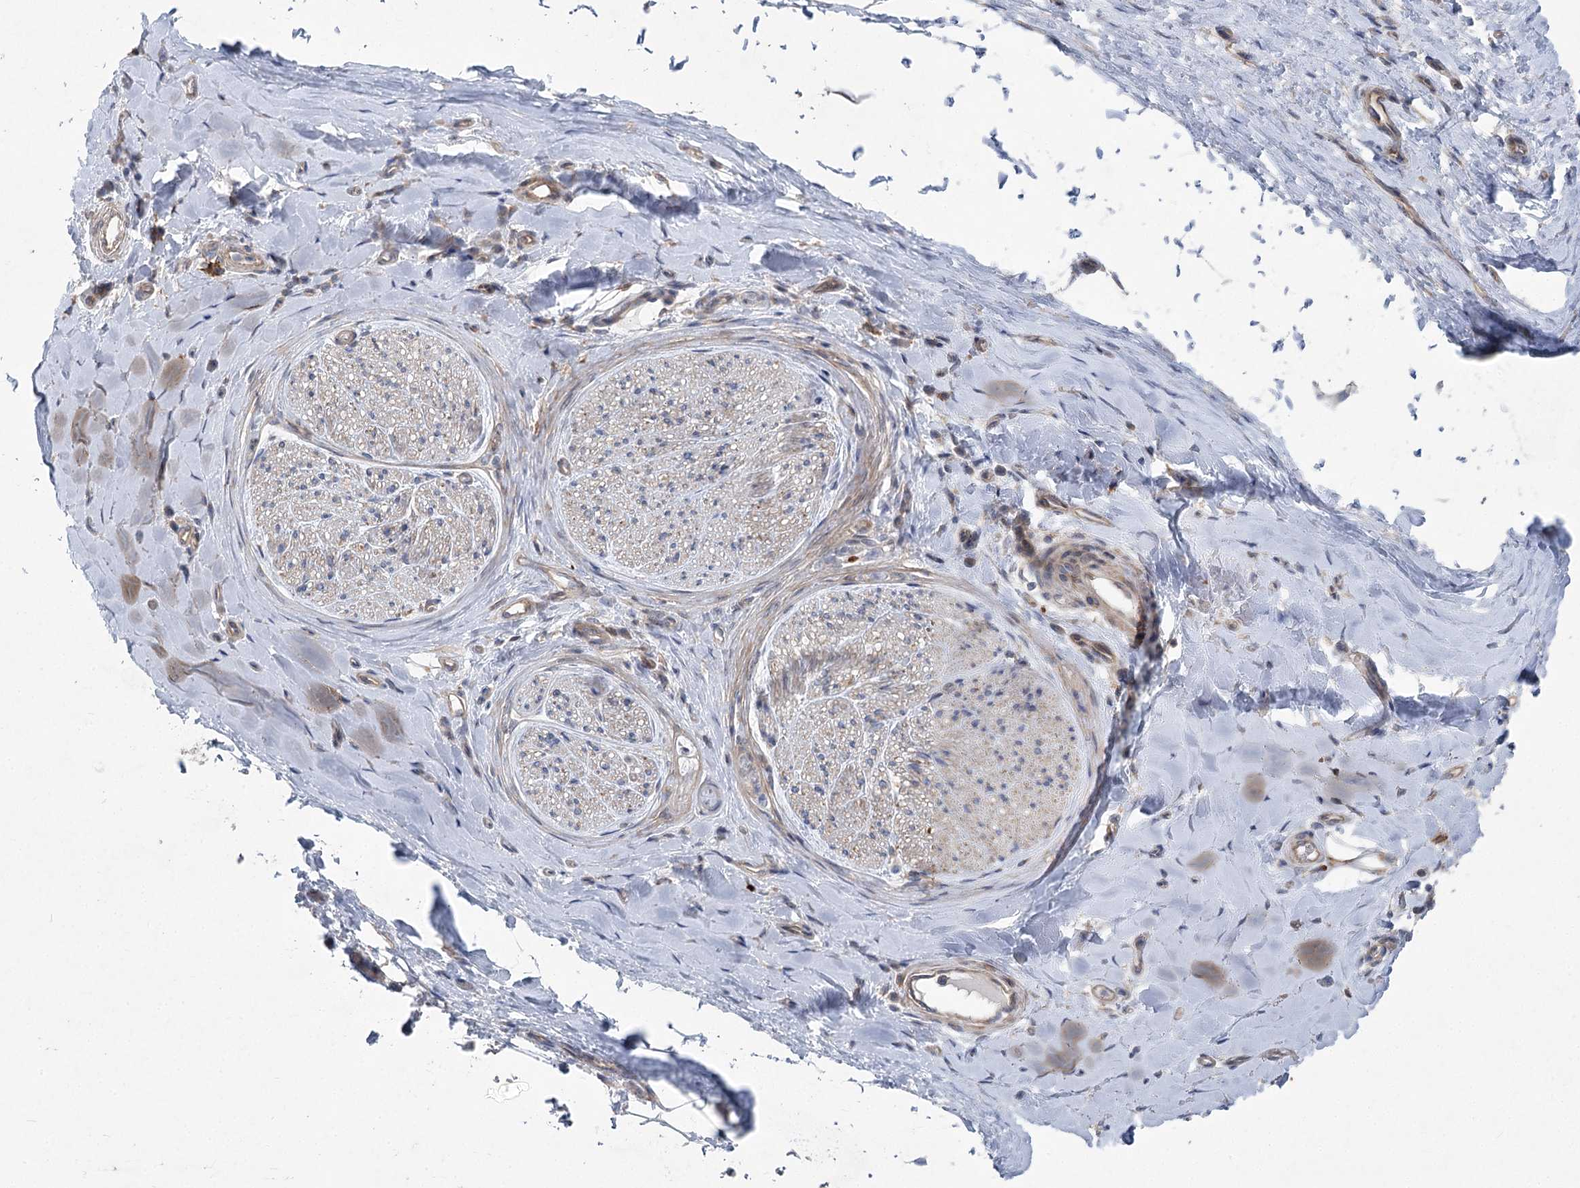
{"staining": {"intensity": "weak", "quantity": ">75%", "location": "cytoplasmic/membranous"}, "tissue": "adipose tissue", "cell_type": "Adipocytes", "image_type": "normal", "snomed": [{"axis": "morphology", "description": "Normal tissue, NOS"}, {"axis": "morphology", "description": "Adenocarcinoma, NOS"}, {"axis": "topography", "description": "Esophagus"}, {"axis": "topography", "description": "Stomach, upper"}, {"axis": "topography", "description": "Peripheral nerve tissue"}], "caption": "This histopathology image displays unremarkable adipose tissue stained with immunohistochemistry (IHC) to label a protein in brown. The cytoplasmic/membranous of adipocytes show weak positivity for the protein. Nuclei are counter-stained blue.", "gene": "SCN11A", "patient": {"sex": "male", "age": 62}}